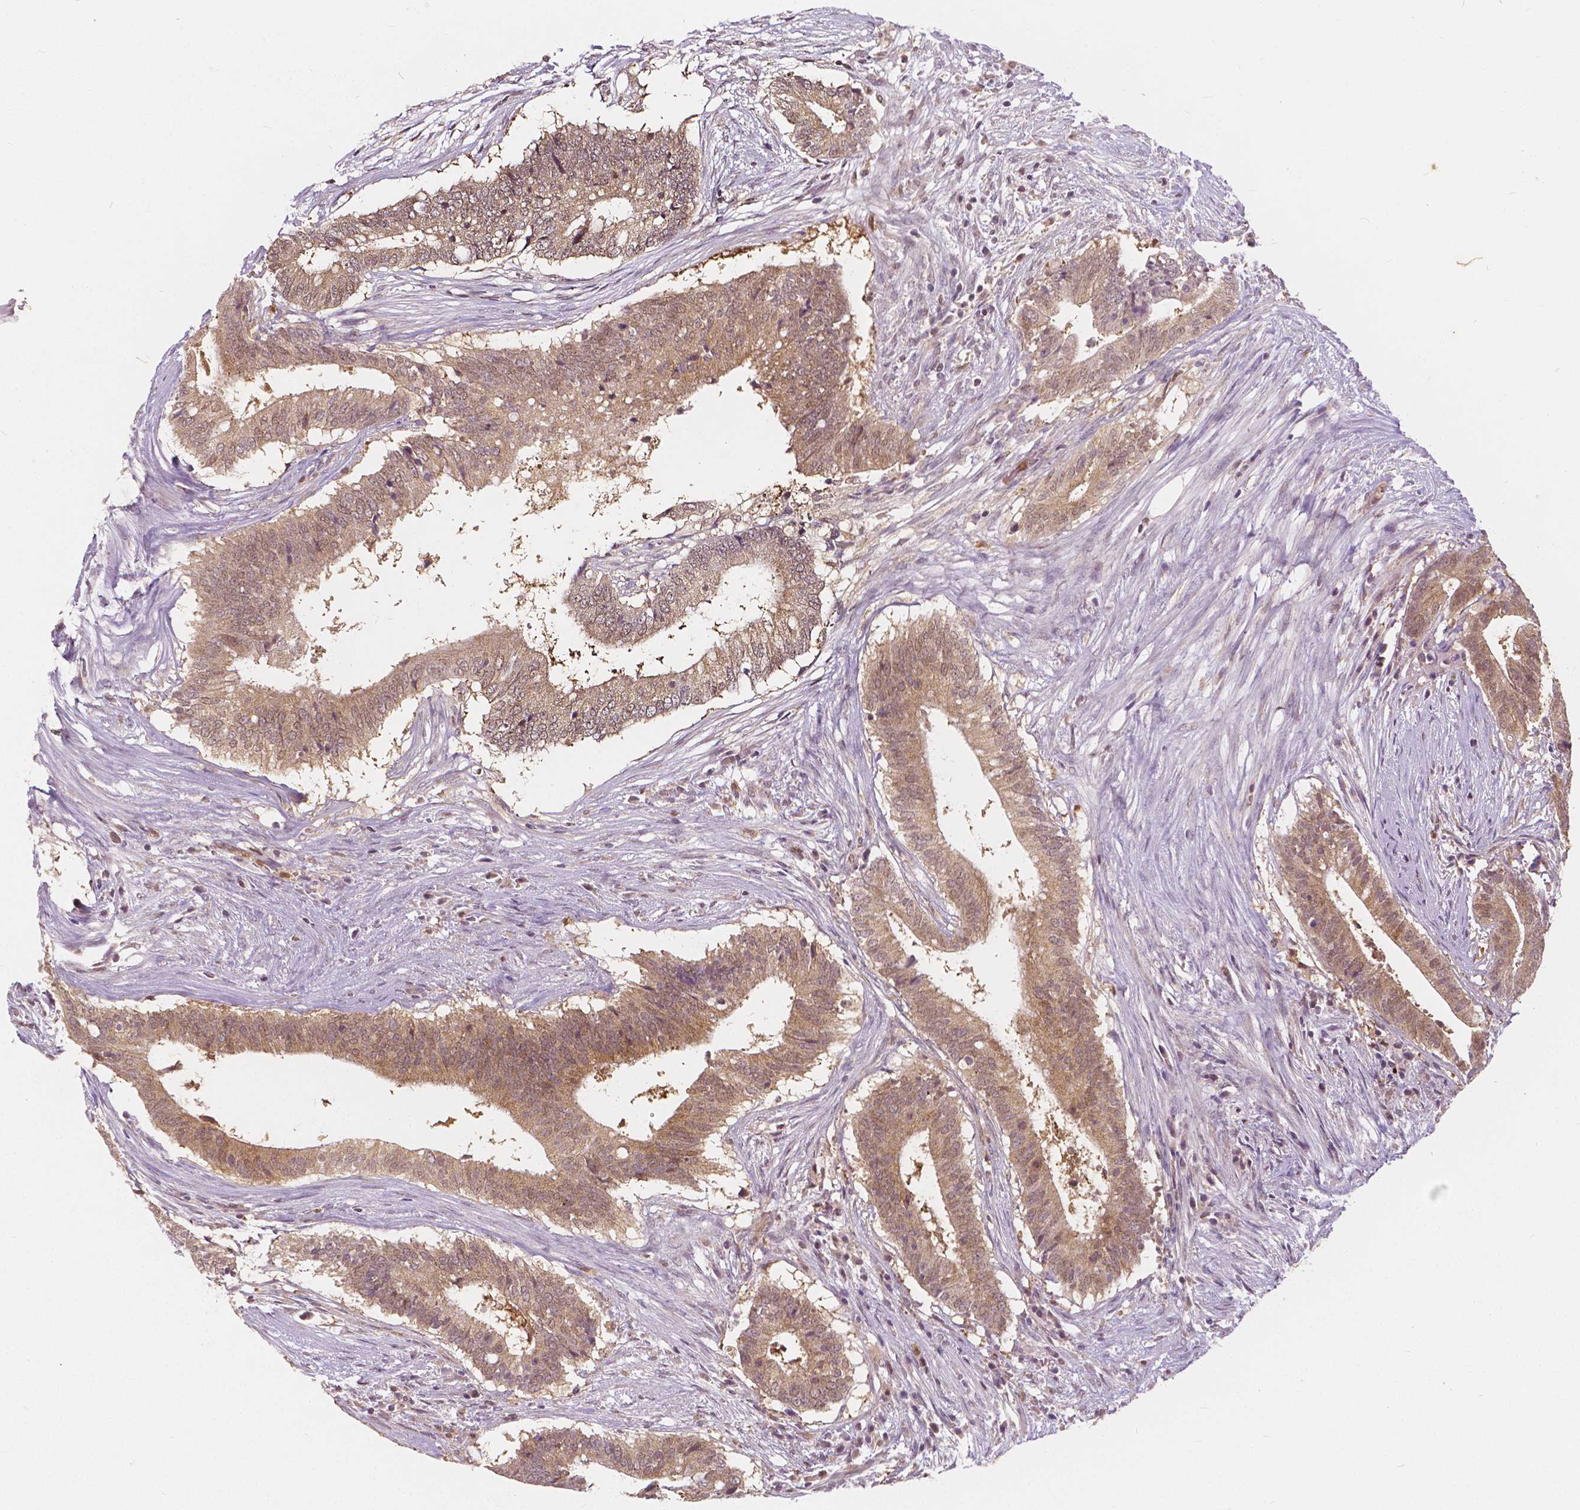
{"staining": {"intensity": "moderate", "quantity": ">75%", "location": "cytoplasmic/membranous,nuclear"}, "tissue": "colorectal cancer", "cell_type": "Tumor cells", "image_type": "cancer", "snomed": [{"axis": "morphology", "description": "Adenocarcinoma, NOS"}, {"axis": "topography", "description": "Colon"}], "caption": "DAB immunohistochemical staining of colorectal cancer exhibits moderate cytoplasmic/membranous and nuclear protein expression in approximately >75% of tumor cells. (Brightfield microscopy of DAB IHC at high magnification).", "gene": "NAPRT", "patient": {"sex": "female", "age": 43}}